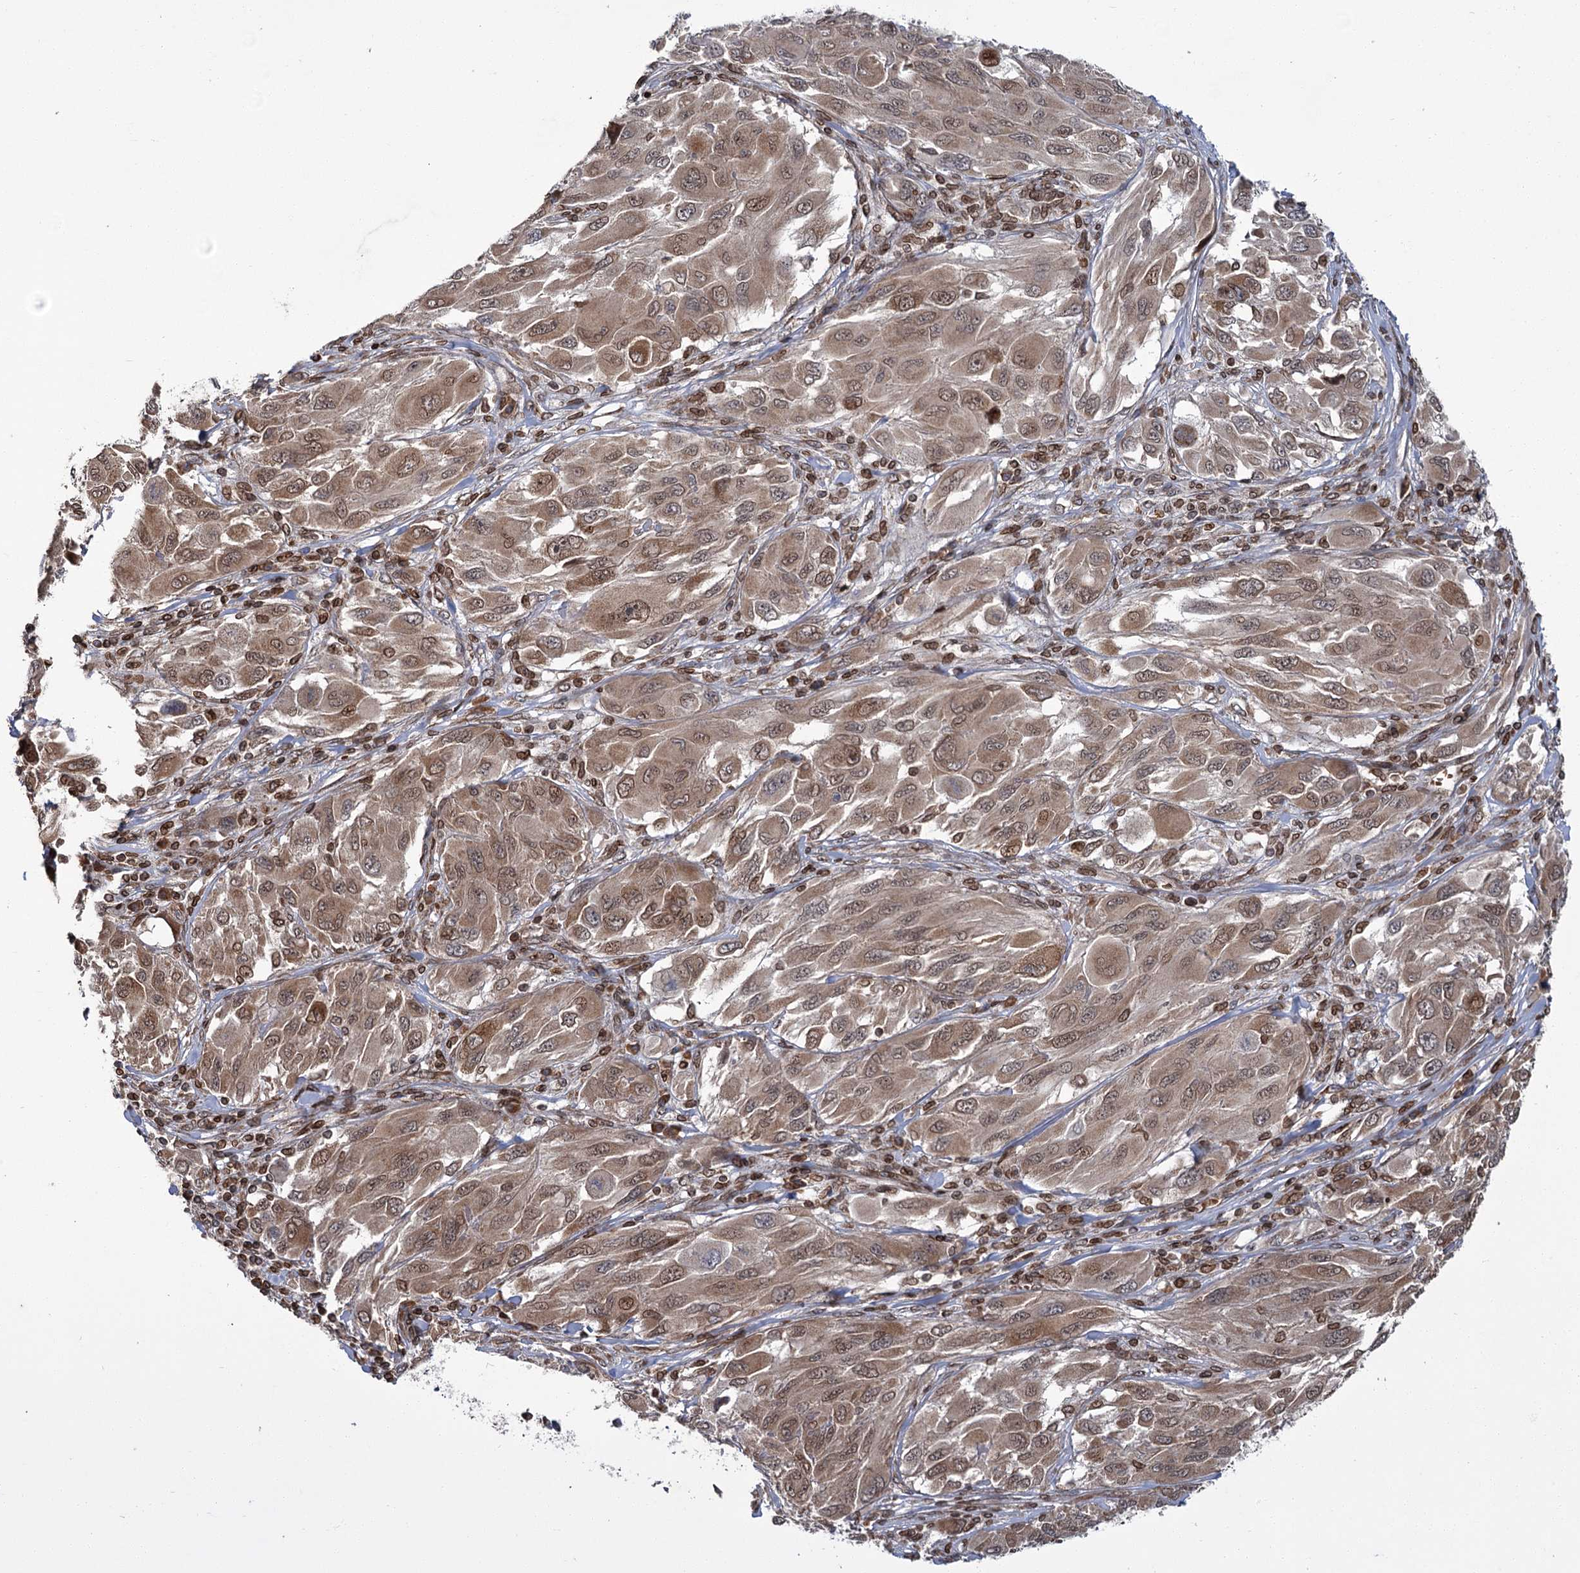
{"staining": {"intensity": "moderate", "quantity": ">75%", "location": "cytoplasmic/membranous,nuclear"}, "tissue": "melanoma", "cell_type": "Tumor cells", "image_type": "cancer", "snomed": [{"axis": "morphology", "description": "Malignant melanoma, NOS"}, {"axis": "topography", "description": "Skin"}], "caption": "Immunohistochemical staining of human malignant melanoma demonstrates medium levels of moderate cytoplasmic/membranous and nuclear expression in approximately >75% of tumor cells.", "gene": "CFAP46", "patient": {"sex": "female", "age": 91}}